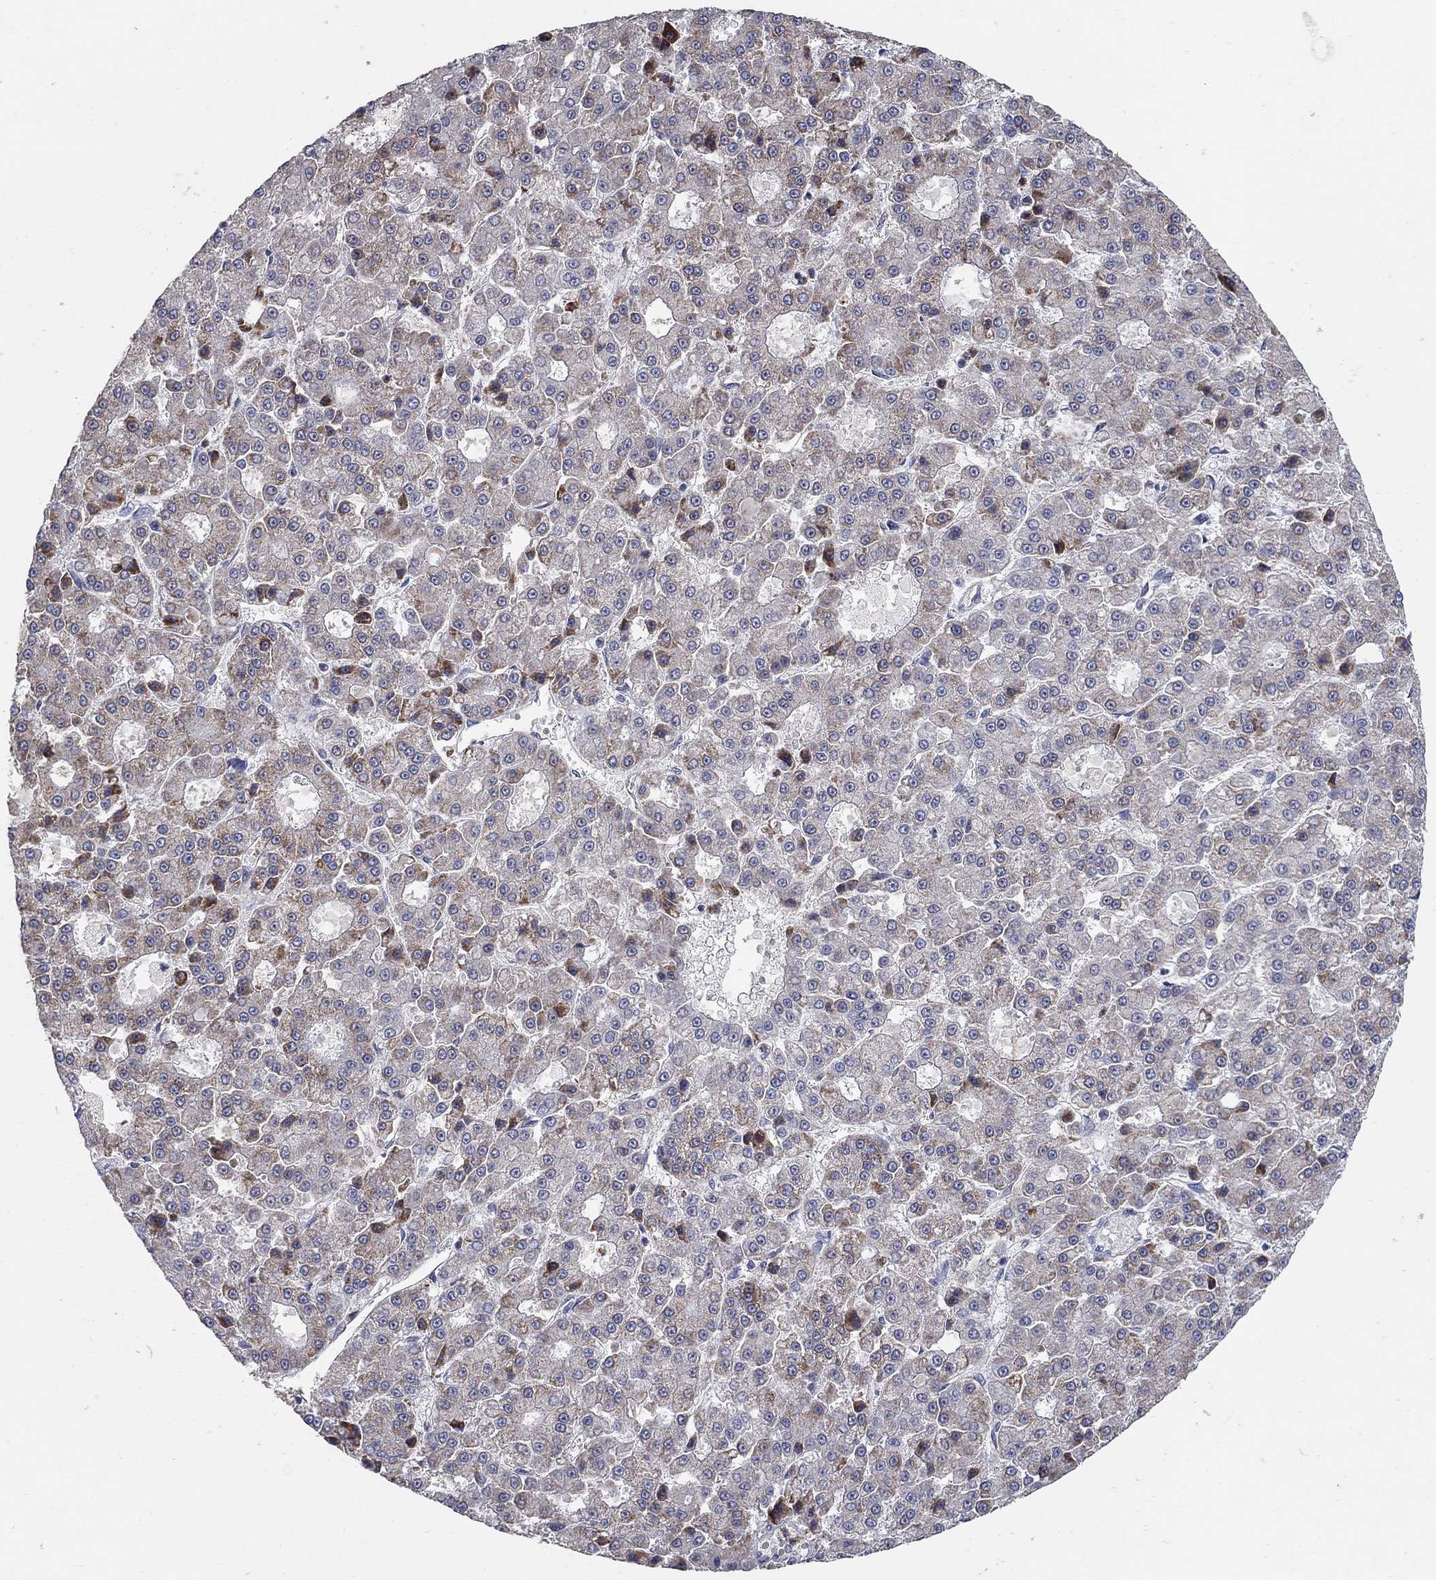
{"staining": {"intensity": "strong", "quantity": "<25%", "location": "cytoplasmic/membranous"}, "tissue": "liver cancer", "cell_type": "Tumor cells", "image_type": "cancer", "snomed": [{"axis": "morphology", "description": "Carcinoma, Hepatocellular, NOS"}, {"axis": "topography", "description": "Liver"}], "caption": "Immunohistochemical staining of human hepatocellular carcinoma (liver) demonstrates medium levels of strong cytoplasmic/membranous staining in about <25% of tumor cells.", "gene": "HMX2", "patient": {"sex": "male", "age": 70}}